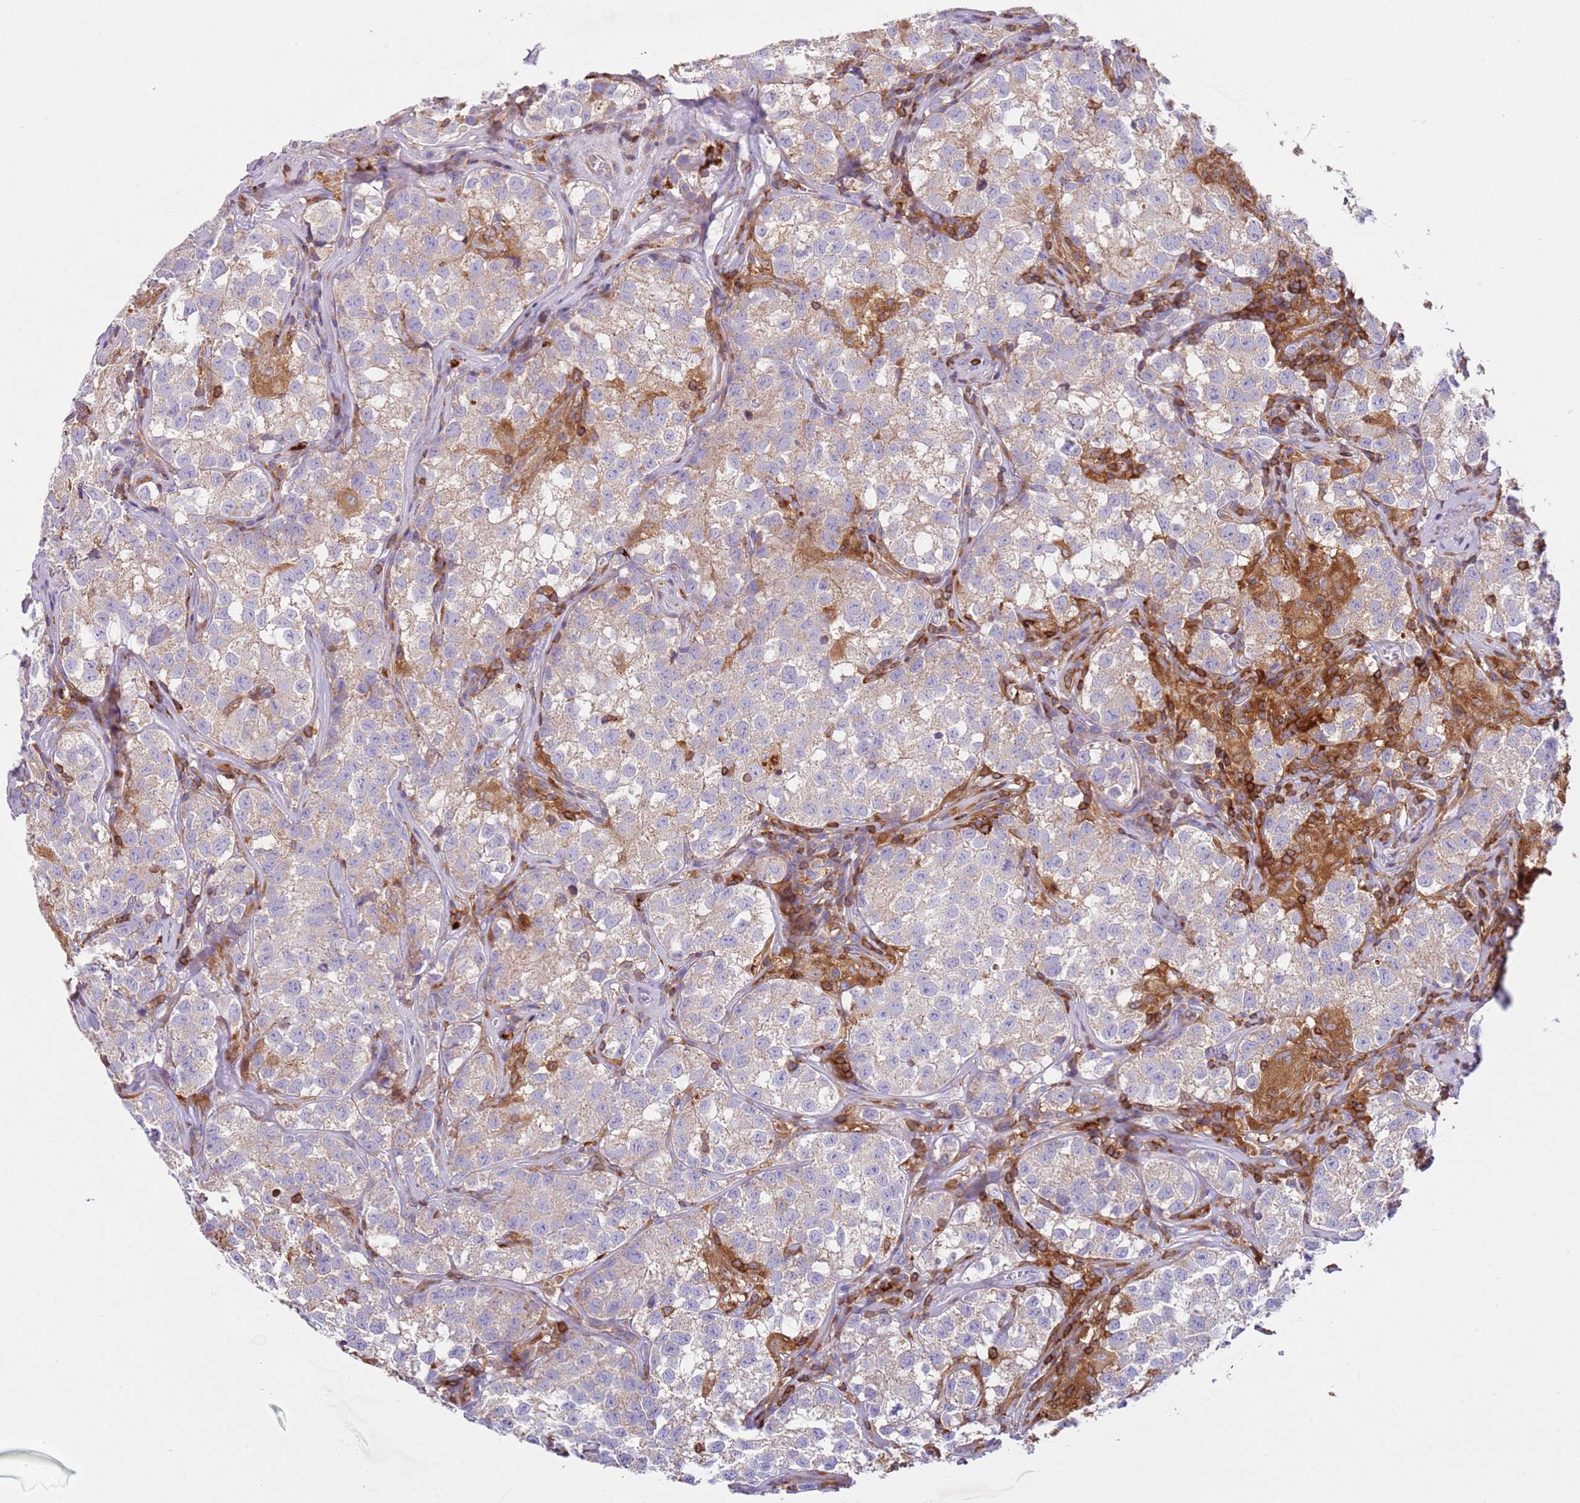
{"staining": {"intensity": "moderate", "quantity": ">75%", "location": "cytoplasmic/membranous"}, "tissue": "testis cancer", "cell_type": "Tumor cells", "image_type": "cancer", "snomed": [{"axis": "morphology", "description": "Seminoma, NOS"}, {"axis": "morphology", "description": "Carcinoma, Embryonal, NOS"}, {"axis": "topography", "description": "Testis"}], "caption": "An IHC image of neoplastic tissue is shown. Protein staining in brown labels moderate cytoplasmic/membranous positivity in testis seminoma within tumor cells.", "gene": "TTPAL", "patient": {"sex": "male", "age": 43}}